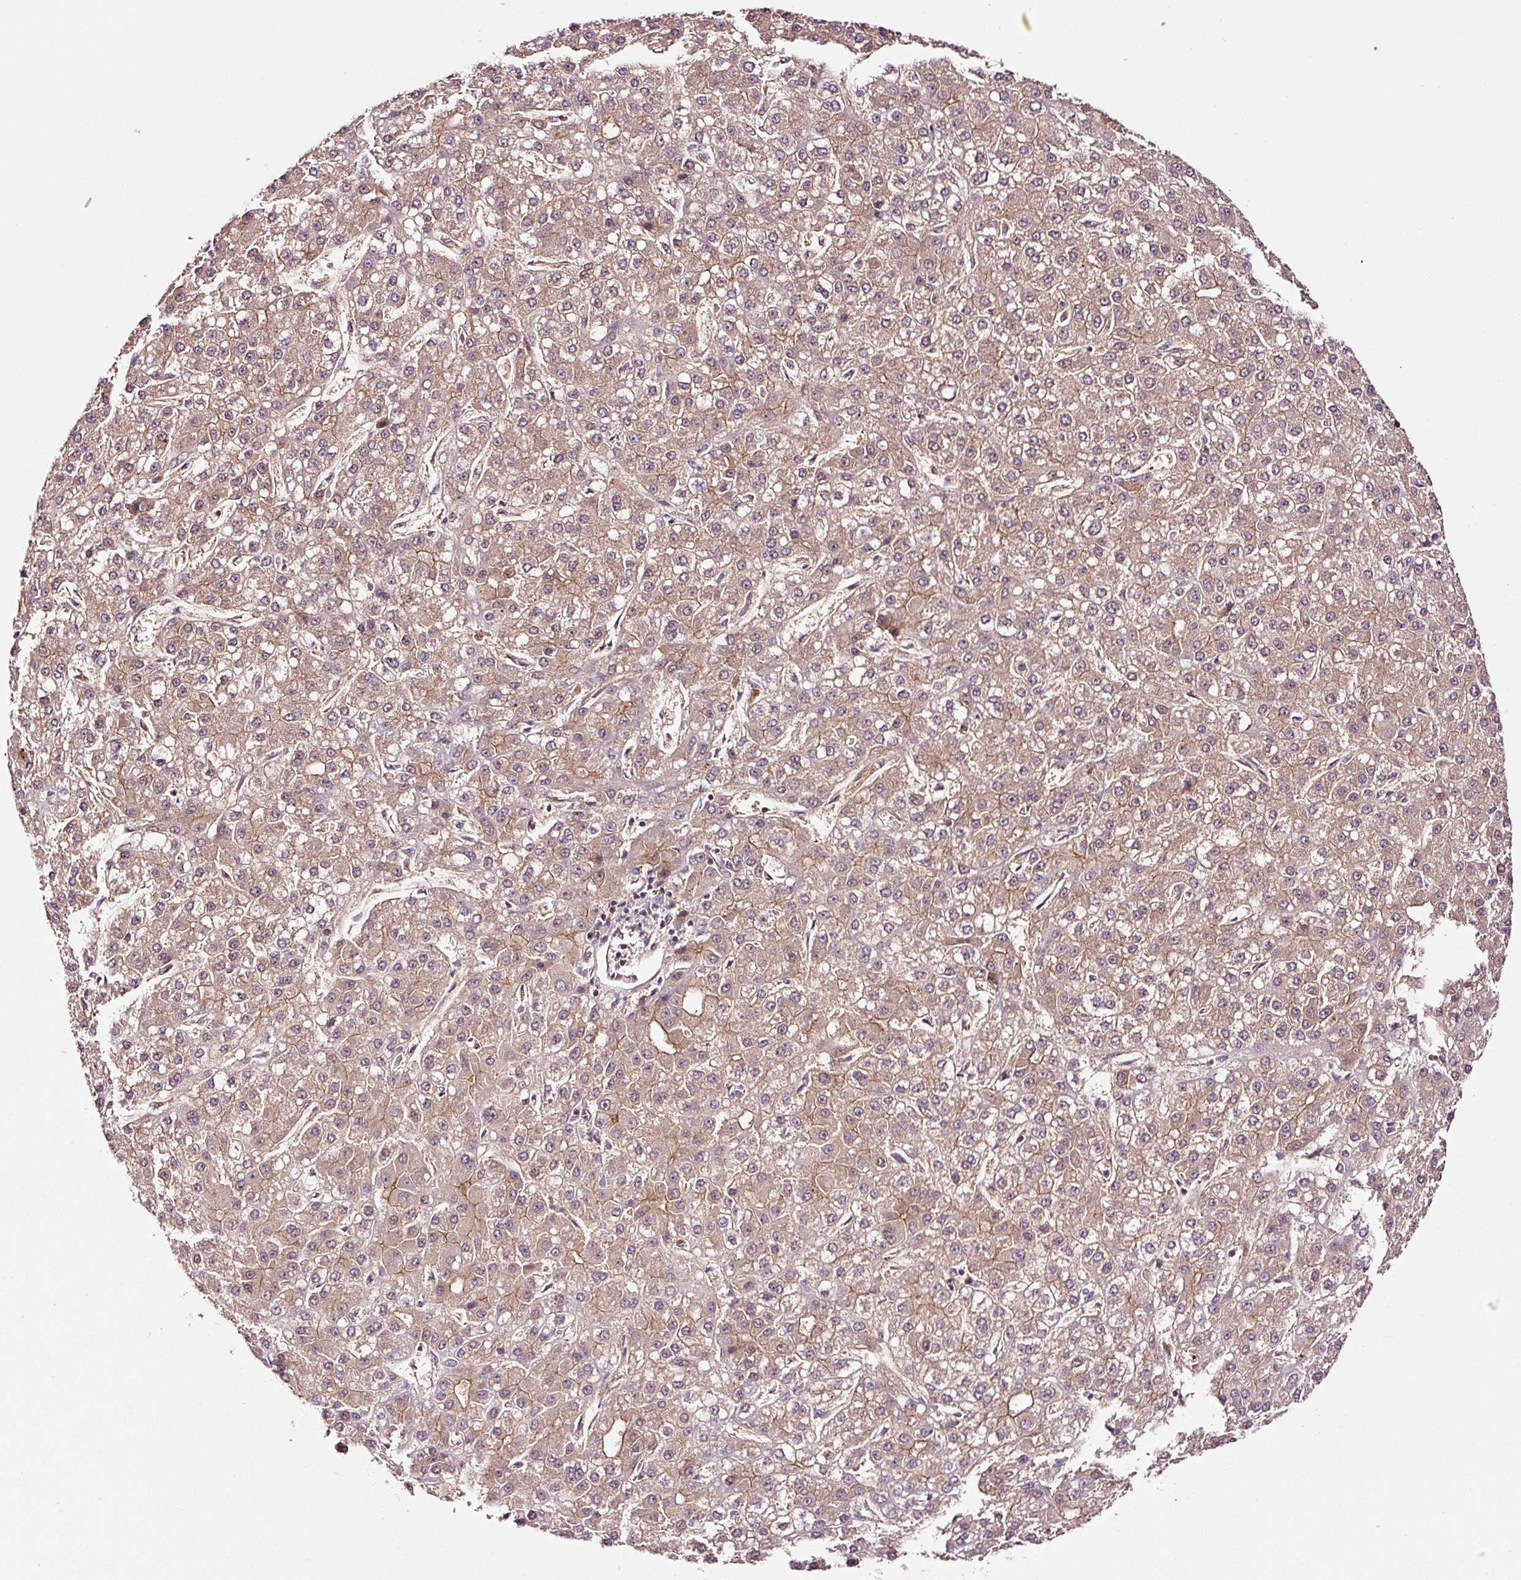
{"staining": {"intensity": "moderate", "quantity": ">75%", "location": "cytoplasmic/membranous"}, "tissue": "liver cancer", "cell_type": "Tumor cells", "image_type": "cancer", "snomed": [{"axis": "morphology", "description": "Carcinoma, Hepatocellular, NOS"}, {"axis": "topography", "description": "Liver"}], "caption": "Immunohistochemistry (DAB (3,3'-diaminobenzidine)) staining of human liver hepatocellular carcinoma displays moderate cytoplasmic/membranous protein staining in about >75% of tumor cells.", "gene": "METAP1", "patient": {"sex": "male", "age": 67}}